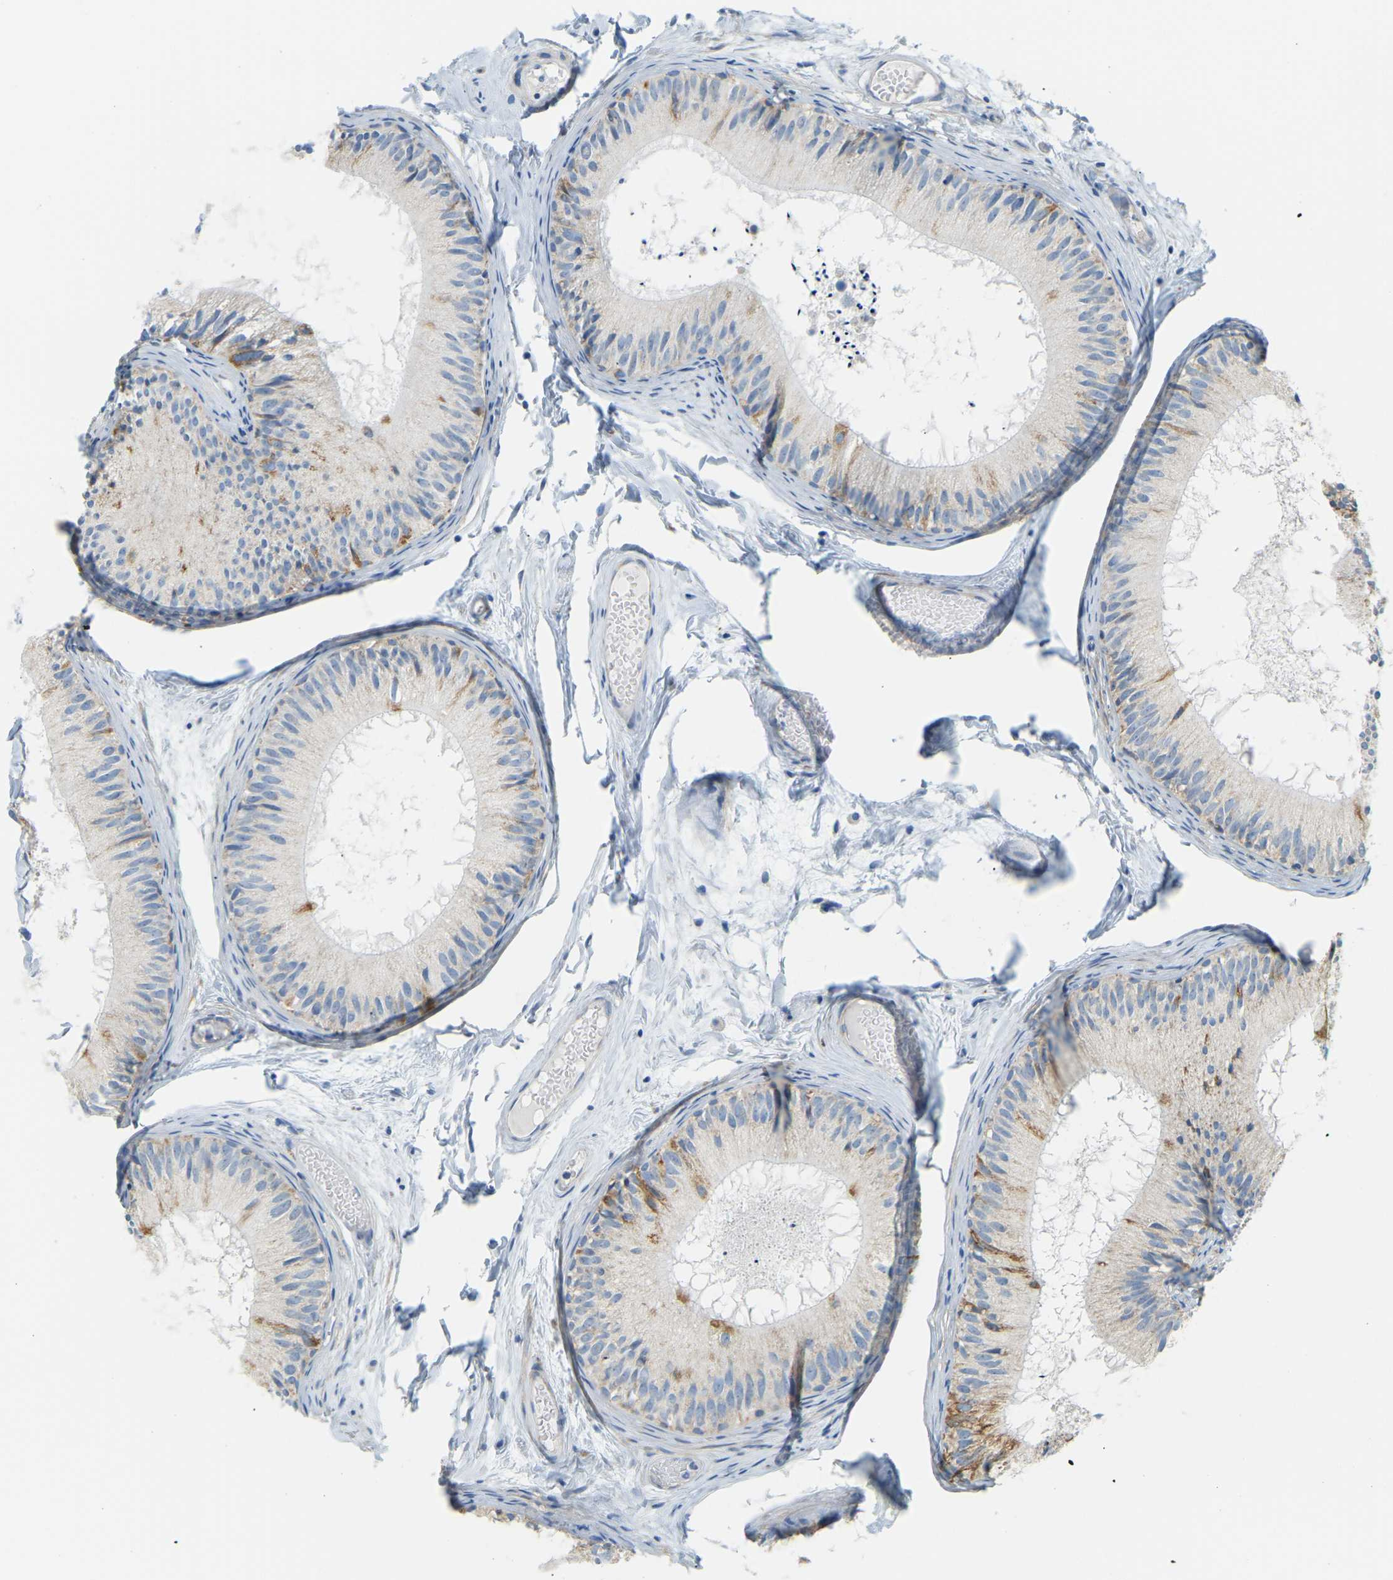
{"staining": {"intensity": "moderate", "quantity": "25%-75%", "location": "cytoplasmic/membranous"}, "tissue": "epididymis", "cell_type": "Glandular cells", "image_type": "normal", "snomed": [{"axis": "morphology", "description": "Normal tissue, NOS"}, {"axis": "topography", "description": "Epididymis"}], "caption": "The micrograph shows staining of benign epididymis, revealing moderate cytoplasmic/membranous protein staining (brown color) within glandular cells.", "gene": "GDA", "patient": {"sex": "male", "age": 46}}